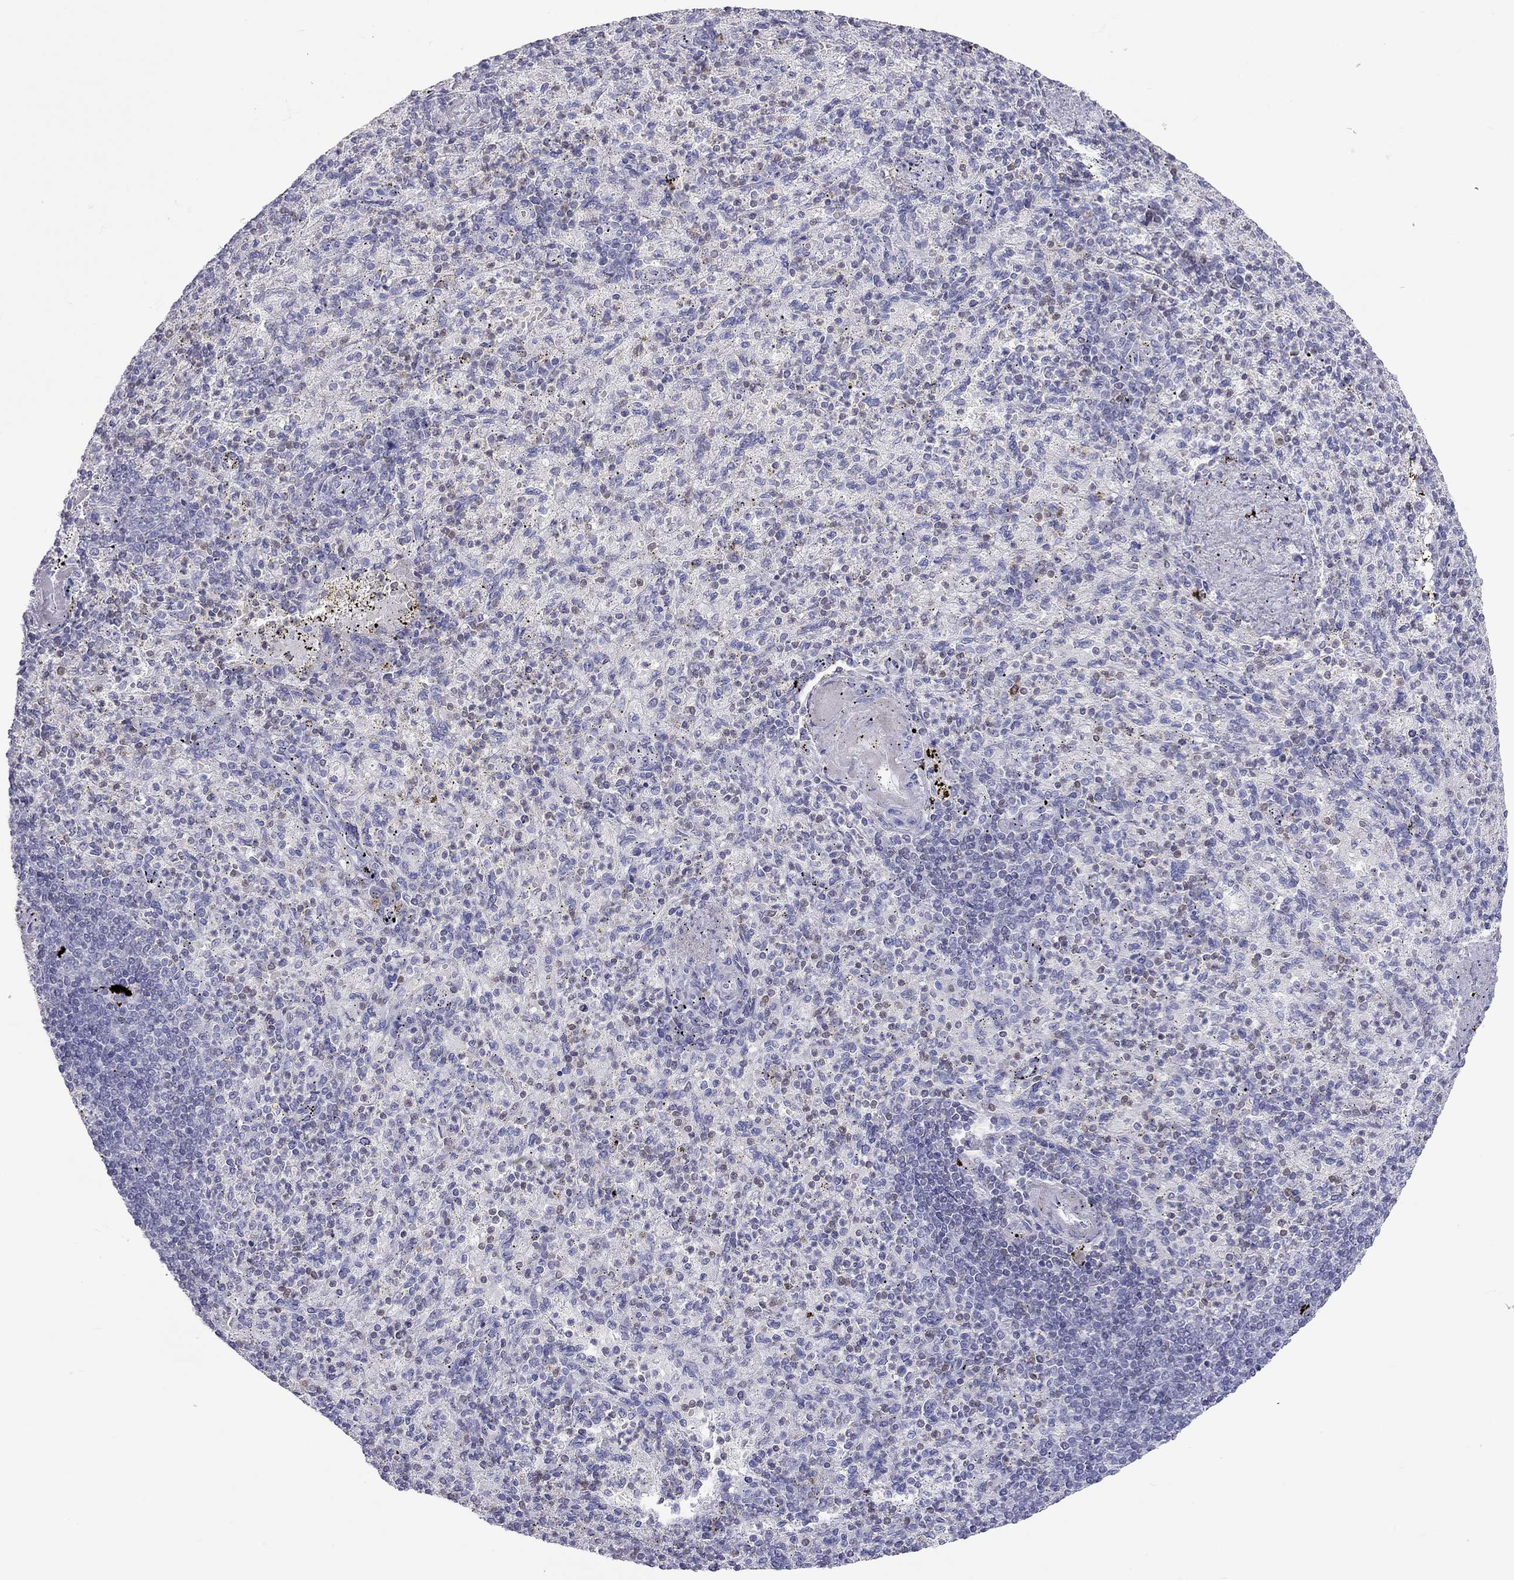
{"staining": {"intensity": "strong", "quantity": "<25%", "location": "cytoplasmic/membranous,nuclear"}, "tissue": "spleen", "cell_type": "Cells in red pulp", "image_type": "normal", "snomed": [{"axis": "morphology", "description": "Normal tissue, NOS"}, {"axis": "topography", "description": "Spleen"}], "caption": "Immunohistochemistry image of unremarkable spleen: human spleen stained using IHC exhibits medium levels of strong protein expression localized specifically in the cytoplasmic/membranous,nuclear of cells in red pulp, appearing as a cytoplasmic/membranous,nuclear brown color.", "gene": "SH2D2A", "patient": {"sex": "female", "age": 74}}